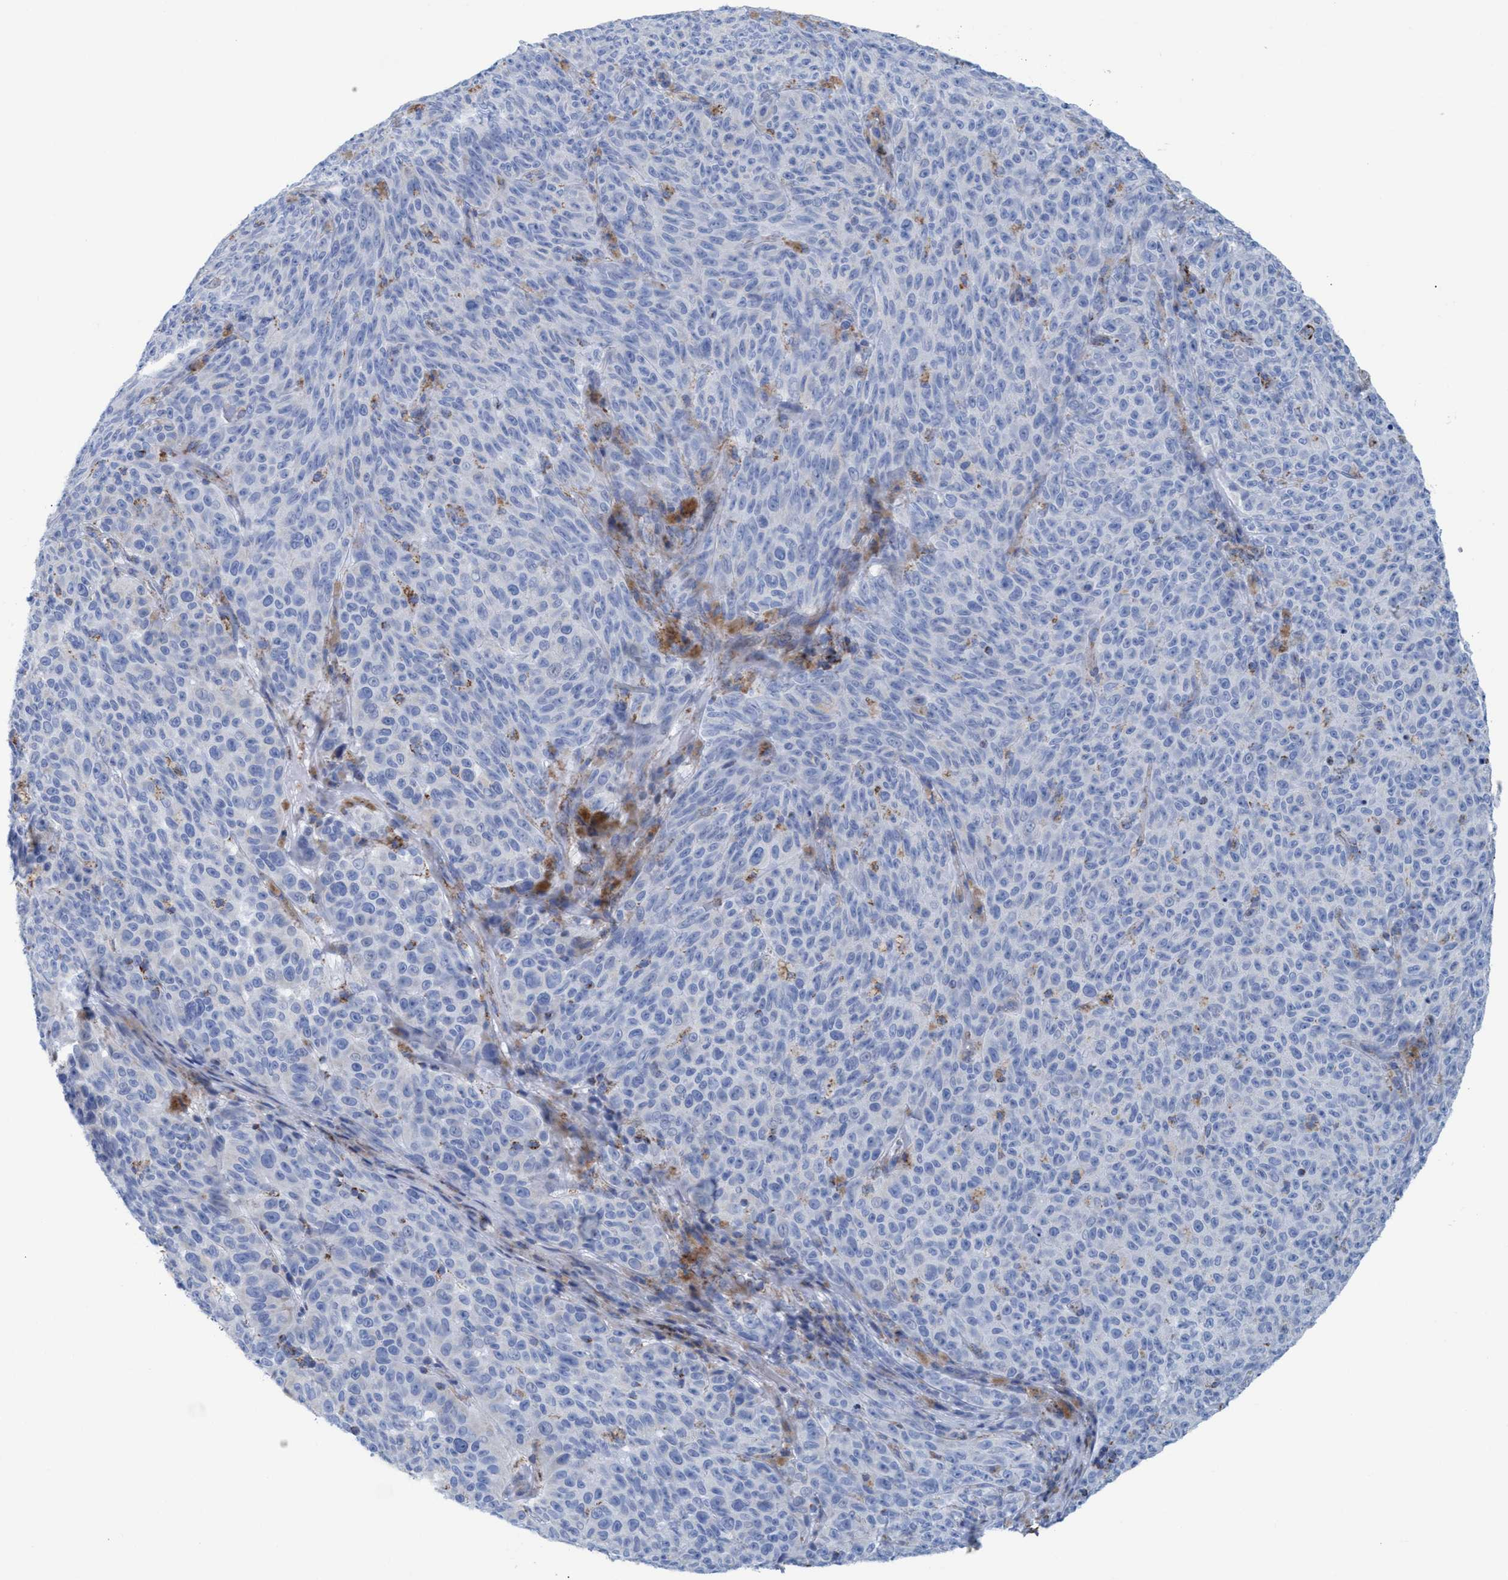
{"staining": {"intensity": "negative", "quantity": "none", "location": "none"}, "tissue": "melanoma", "cell_type": "Tumor cells", "image_type": "cancer", "snomed": [{"axis": "morphology", "description": "Malignant melanoma, NOS"}, {"axis": "topography", "description": "Skin"}], "caption": "Tumor cells show no significant protein positivity in malignant melanoma.", "gene": "GGA3", "patient": {"sex": "female", "age": 82}}